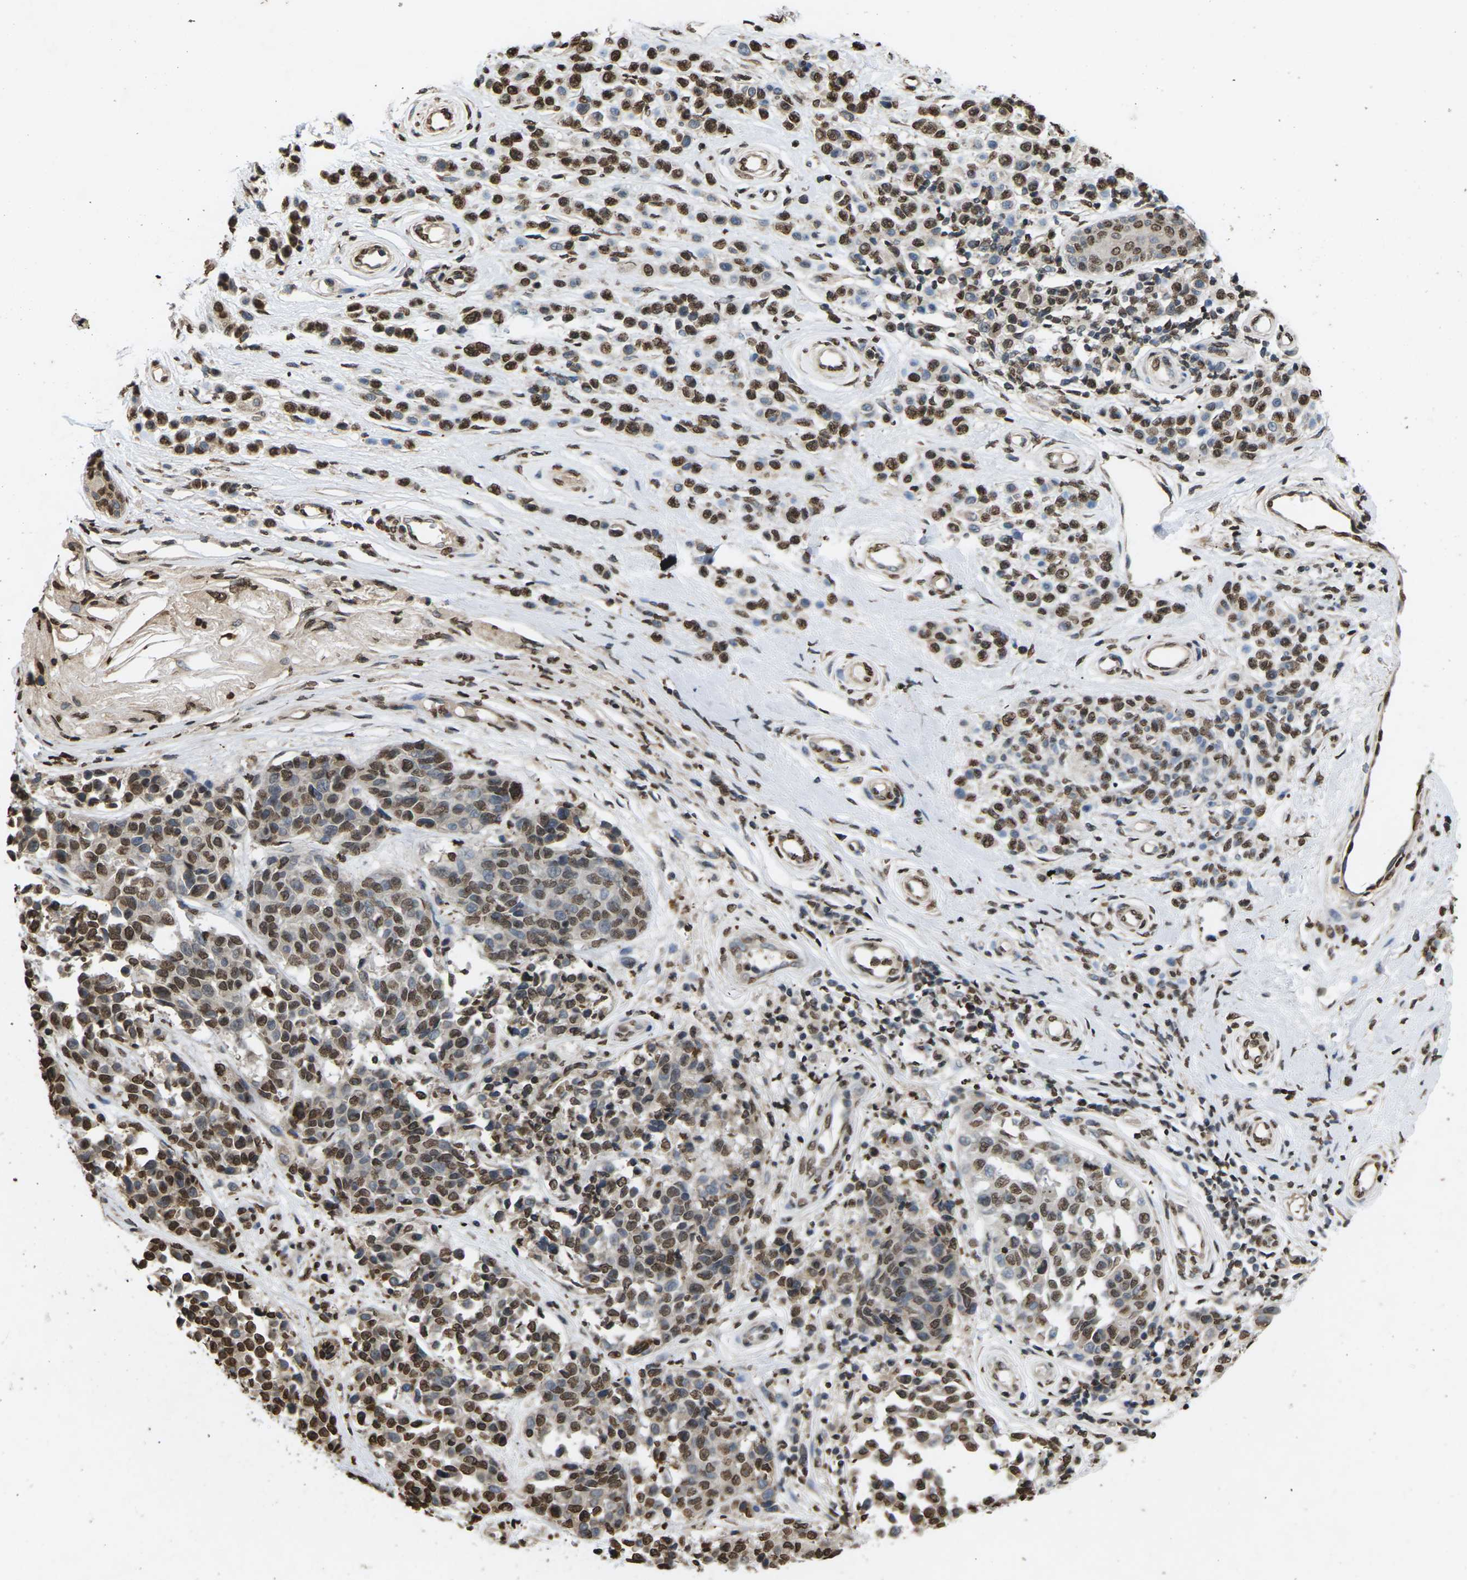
{"staining": {"intensity": "strong", "quantity": ">75%", "location": "nuclear"}, "tissue": "melanoma", "cell_type": "Tumor cells", "image_type": "cancer", "snomed": [{"axis": "morphology", "description": "Malignant melanoma, NOS"}, {"axis": "topography", "description": "Skin"}], "caption": "Malignant melanoma tissue demonstrates strong nuclear staining in about >75% of tumor cells The staining was performed using DAB (3,3'-diaminobenzidine) to visualize the protein expression in brown, while the nuclei were stained in blue with hematoxylin (Magnification: 20x).", "gene": "EMSY", "patient": {"sex": "female", "age": 64}}